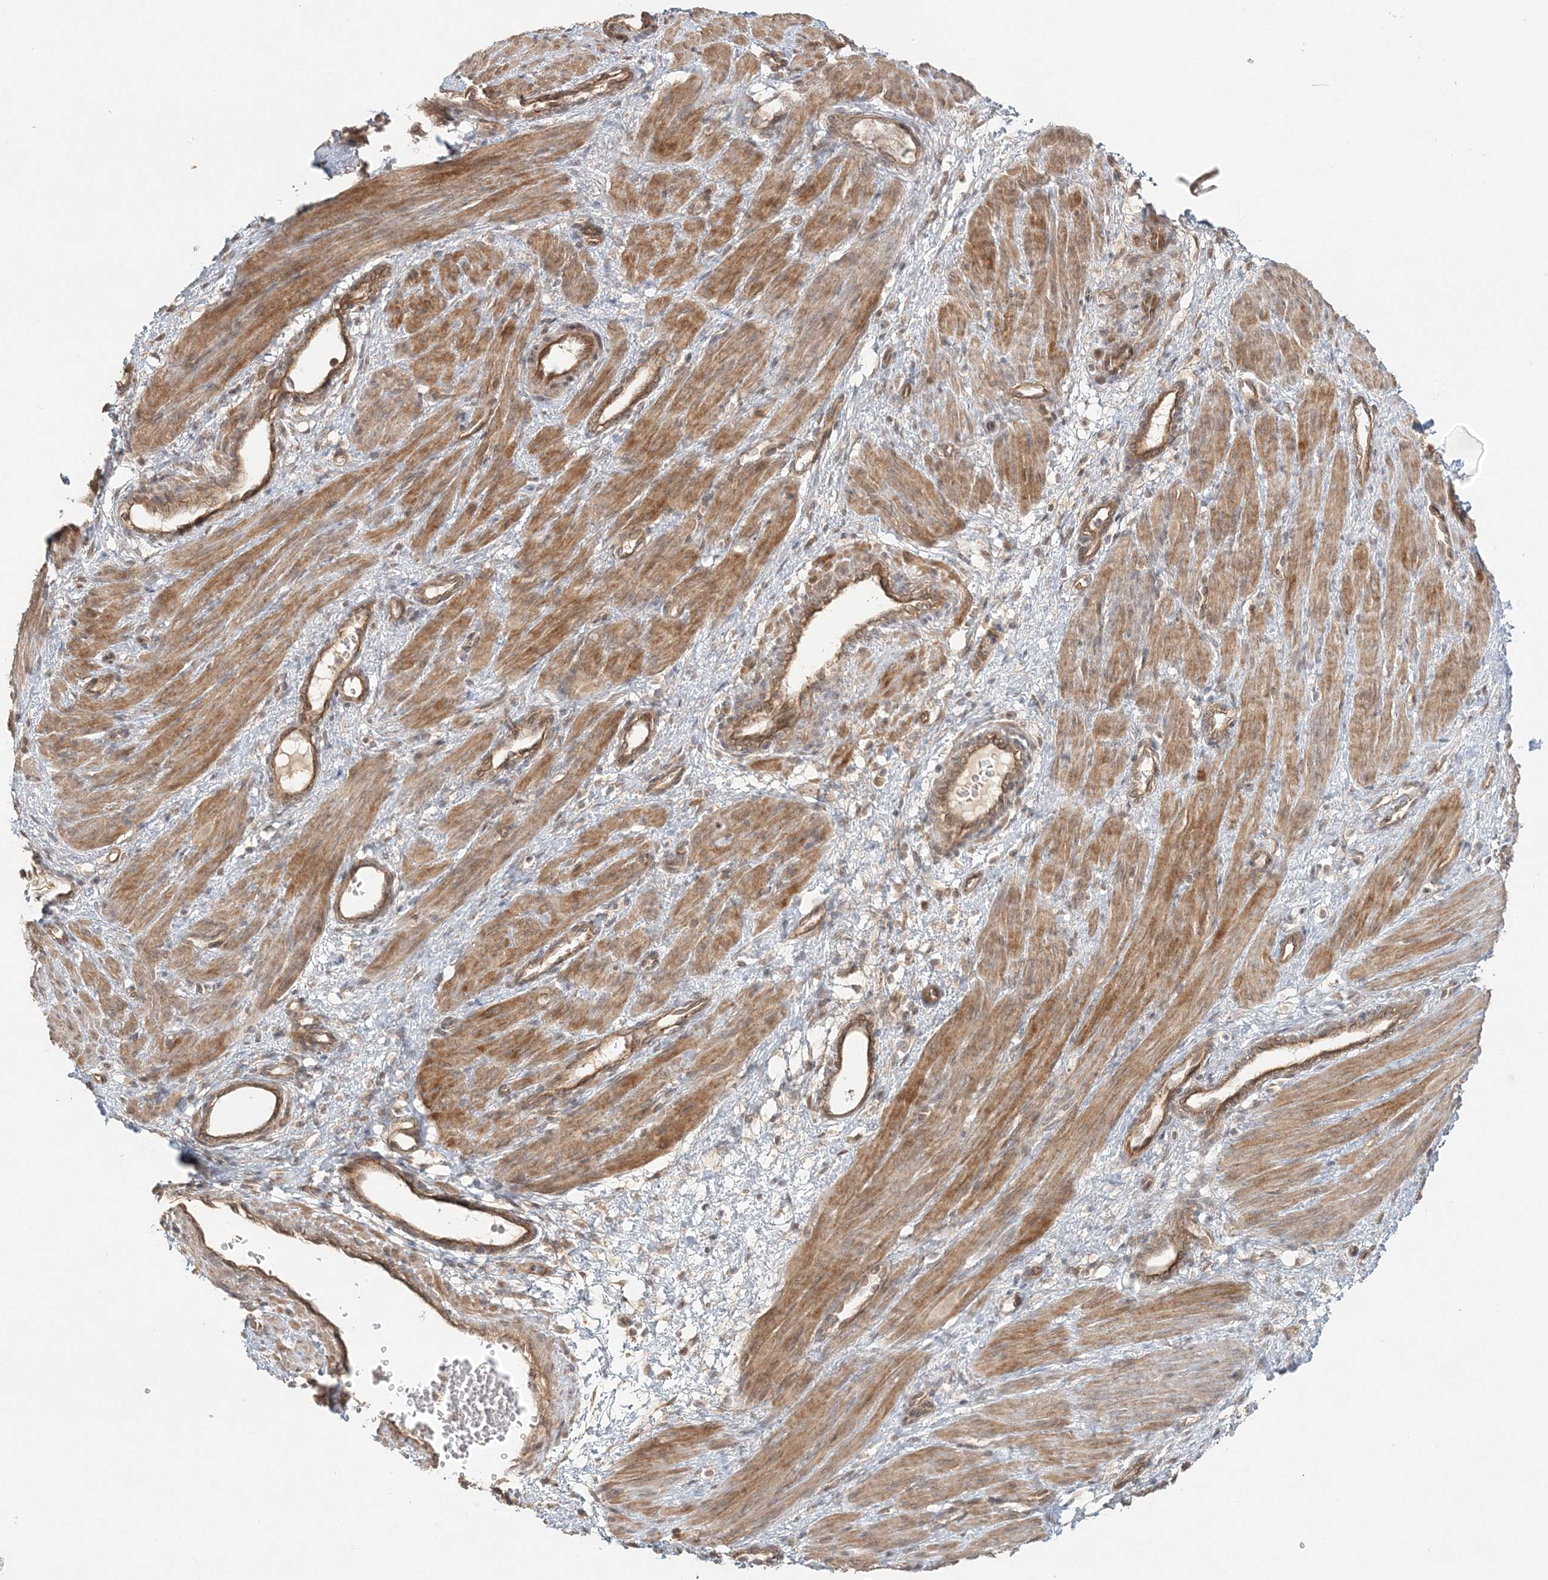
{"staining": {"intensity": "moderate", "quantity": ">75%", "location": "cytoplasmic/membranous"}, "tissue": "smooth muscle", "cell_type": "Smooth muscle cells", "image_type": "normal", "snomed": [{"axis": "morphology", "description": "Normal tissue, NOS"}, {"axis": "topography", "description": "Endometrium"}], "caption": "Immunohistochemical staining of benign smooth muscle shows moderate cytoplasmic/membranous protein staining in approximately >75% of smooth muscle cells.", "gene": "KIAA0232", "patient": {"sex": "female", "age": 33}}